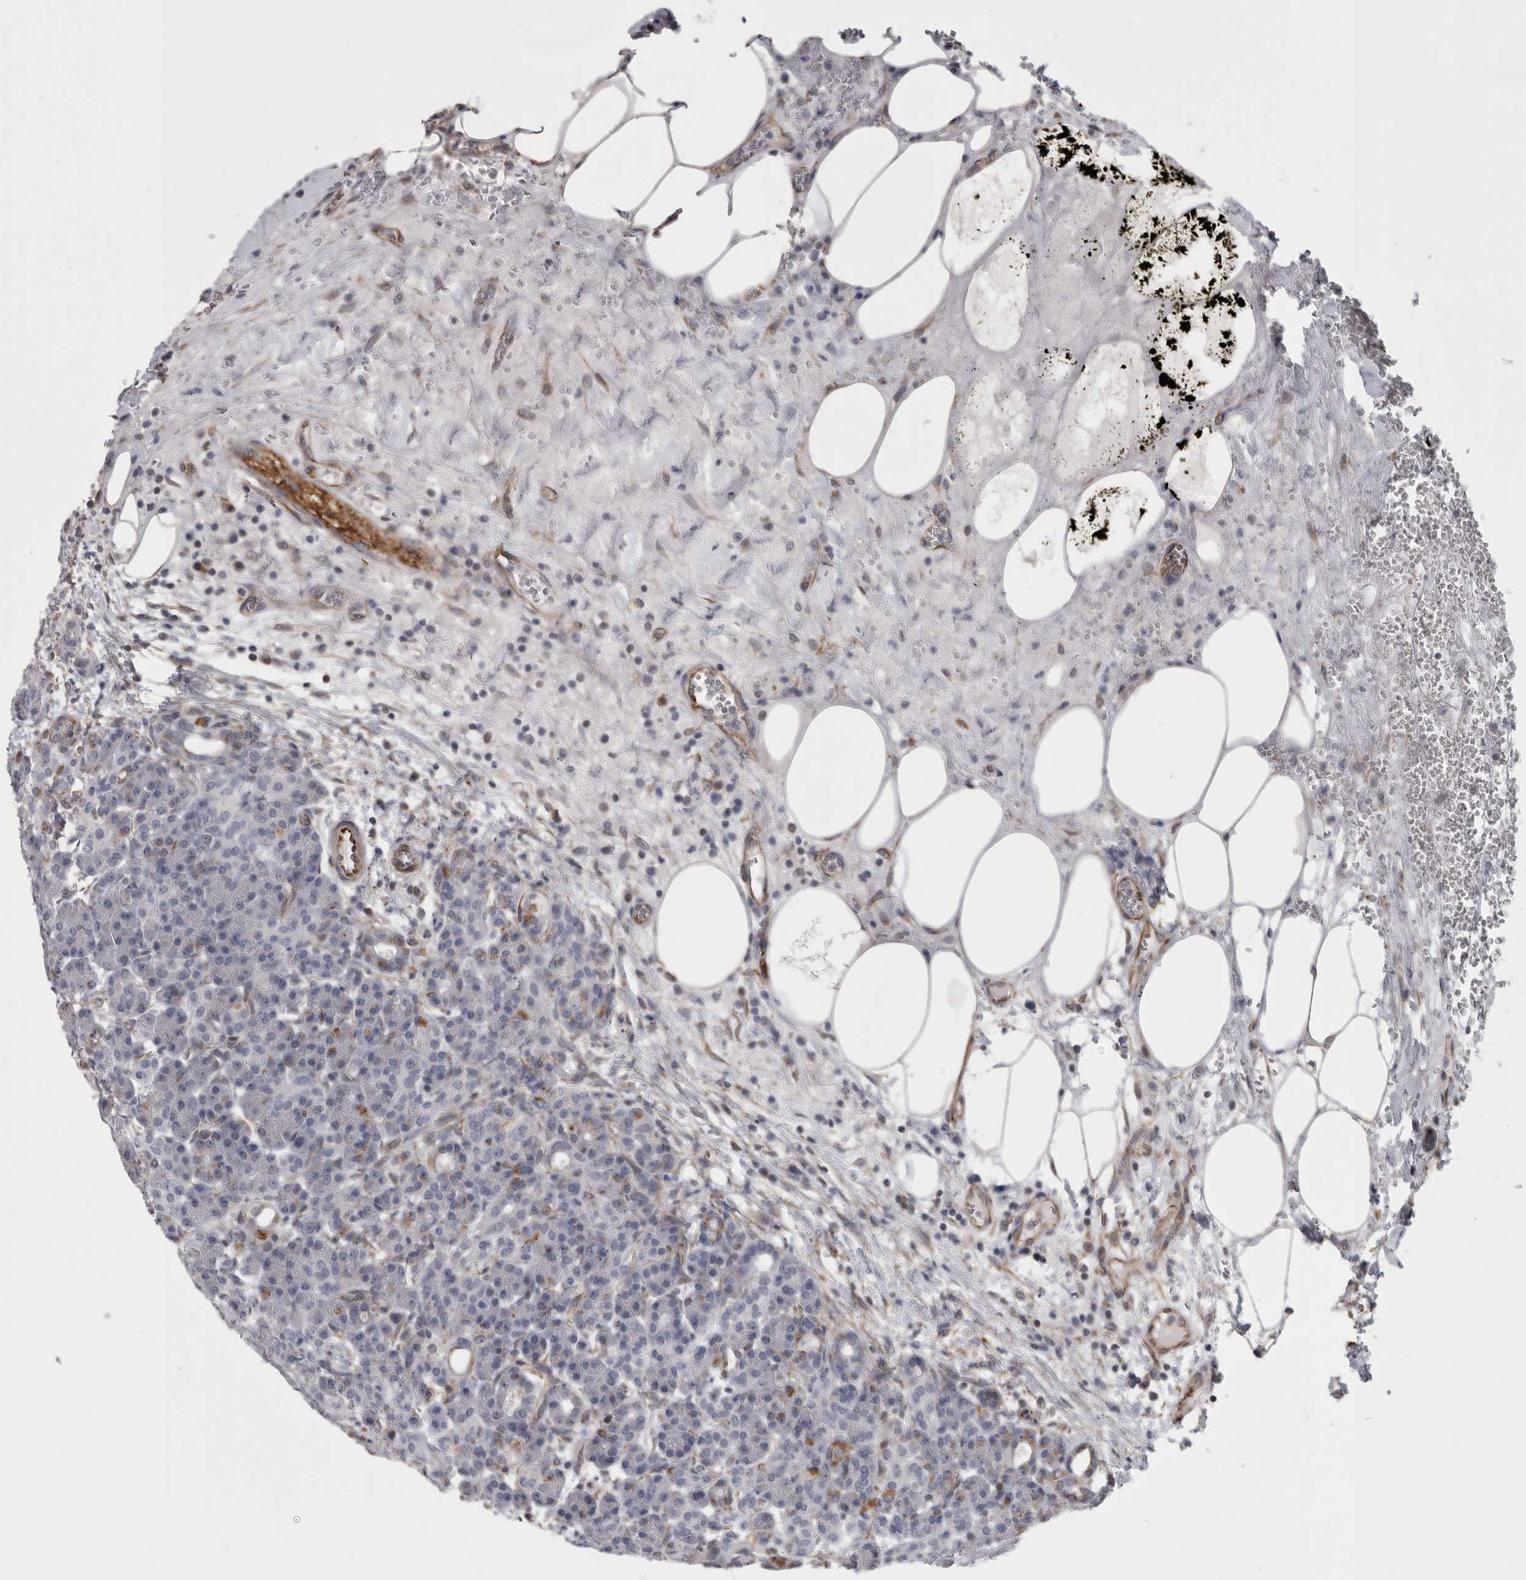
{"staining": {"intensity": "negative", "quantity": "none", "location": "none"}, "tissue": "pancreas", "cell_type": "Exocrine glandular cells", "image_type": "normal", "snomed": [{"axis": "morphology", "description": "Normal tissue, NOS"}, {"axis": "topography", "description": "Pancreas"}], "caption": "Immunohistochemistry (IHC) of benign human pancreas reveals no expression in exocrine glandular cells. (DAB immunohistochemistry, high magnification).", "gene": "ACOT7", "patient": {"sex": "male", "age": 63}}